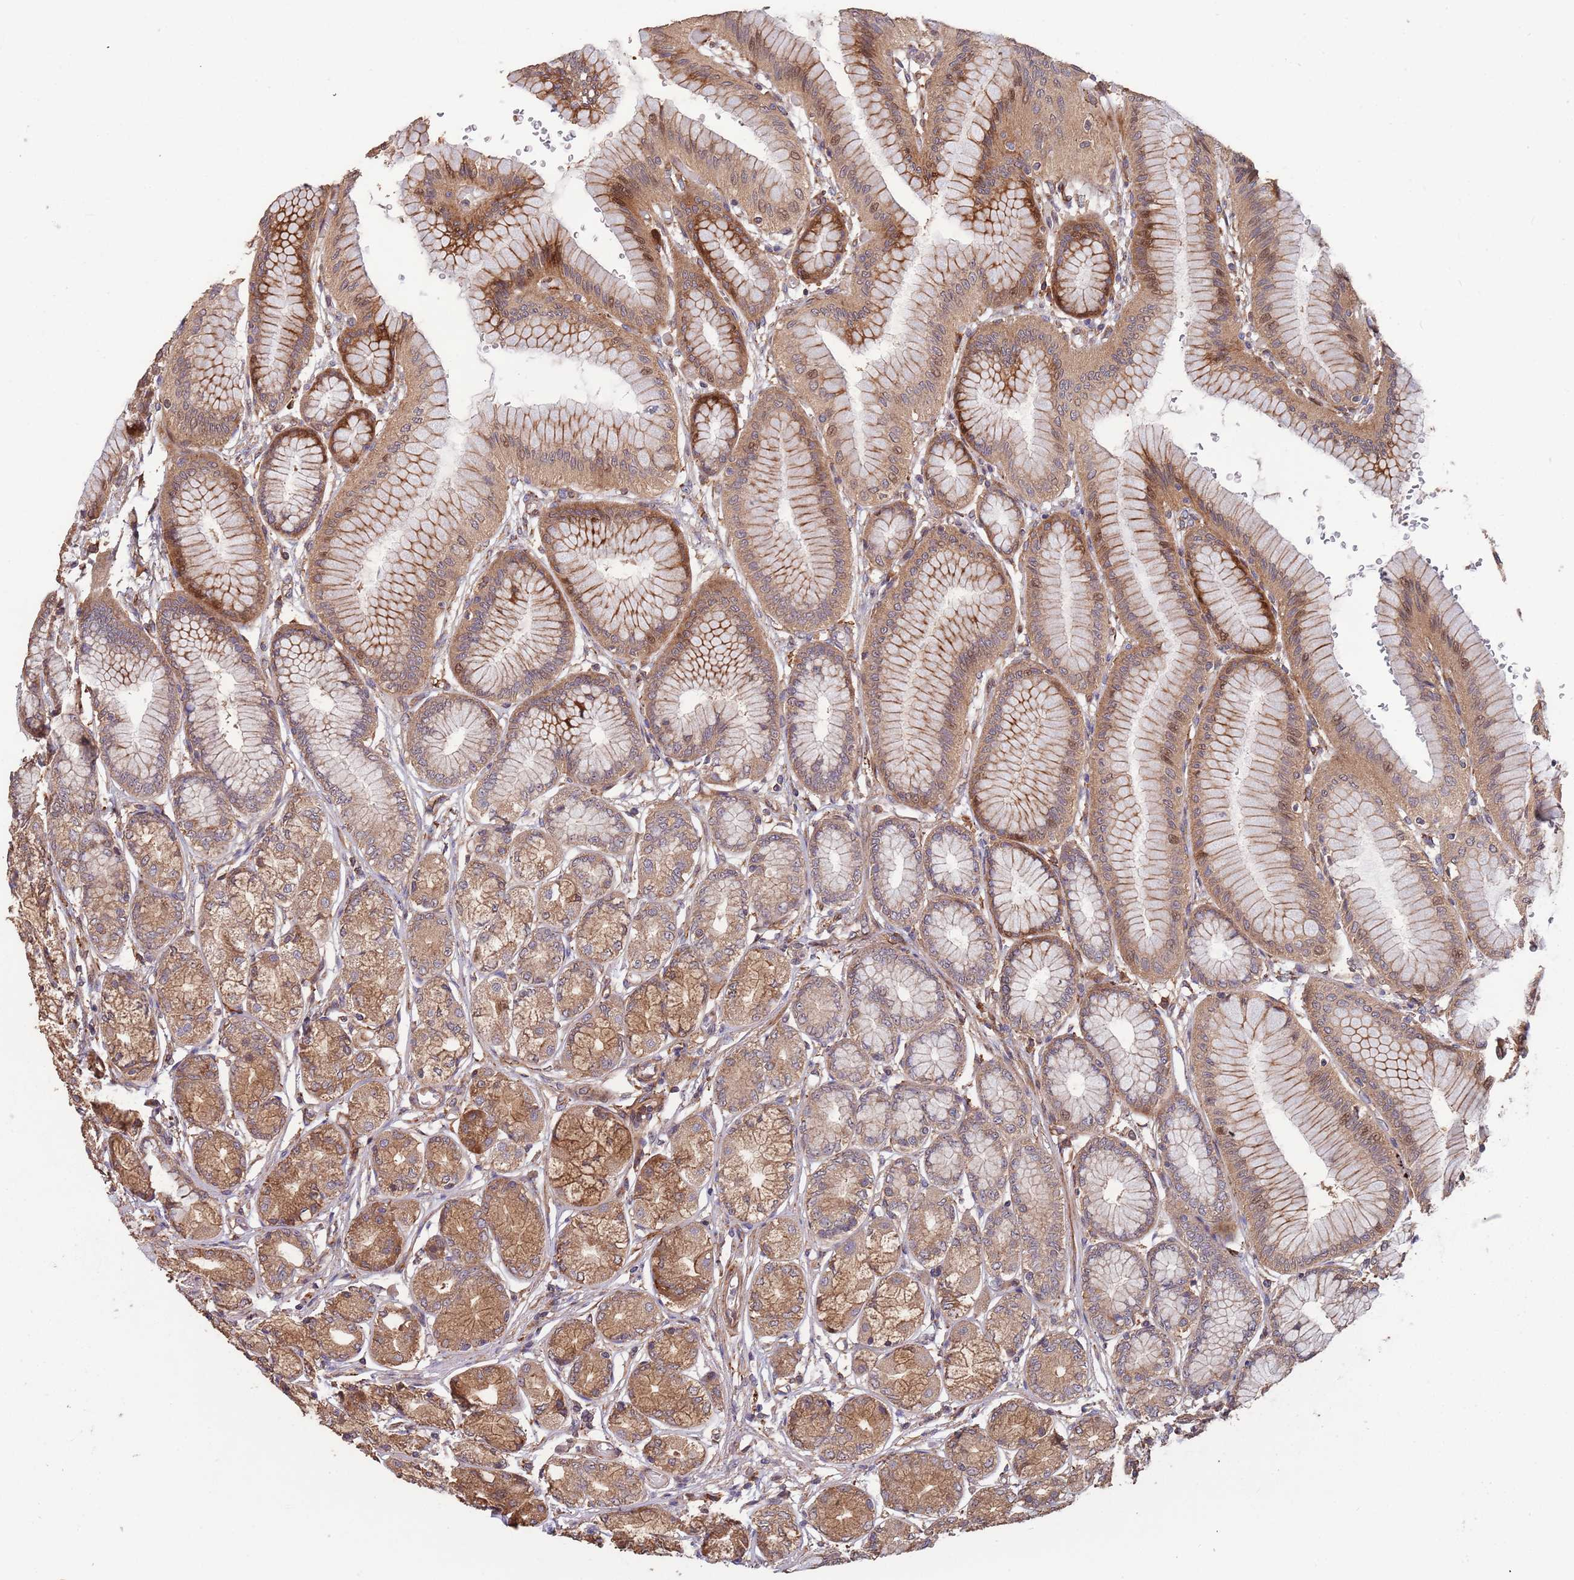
{"staining": {"intensity": "strong", "quantity": "25%-75%", "location": "cytoplasmic/membranous"}, "tissue": "stomach", "cell_type": "Glandular cells", "image_type": "normal", "snomed": [{"axis": "morphology", "description": "Normal tissue, NOS"}, {"axis": "morphology", "description": "Adenocarcinoma, NOS"}, {"axis": "morphology", "description": "Adenocarcinoma, High grade"}, {"axis": "topography", "description": "Stomach, upper"}, {"axis": "topography", "description": "Stomach"}], "caption": "Immunohistochemical staining of benign human stomach displays strong cytoplasmic/membranous protein positivity in approximately 25%-75% of glandular cells.", "gene": "ZNF428", "patient": {"sex": "female", "age": 65}}